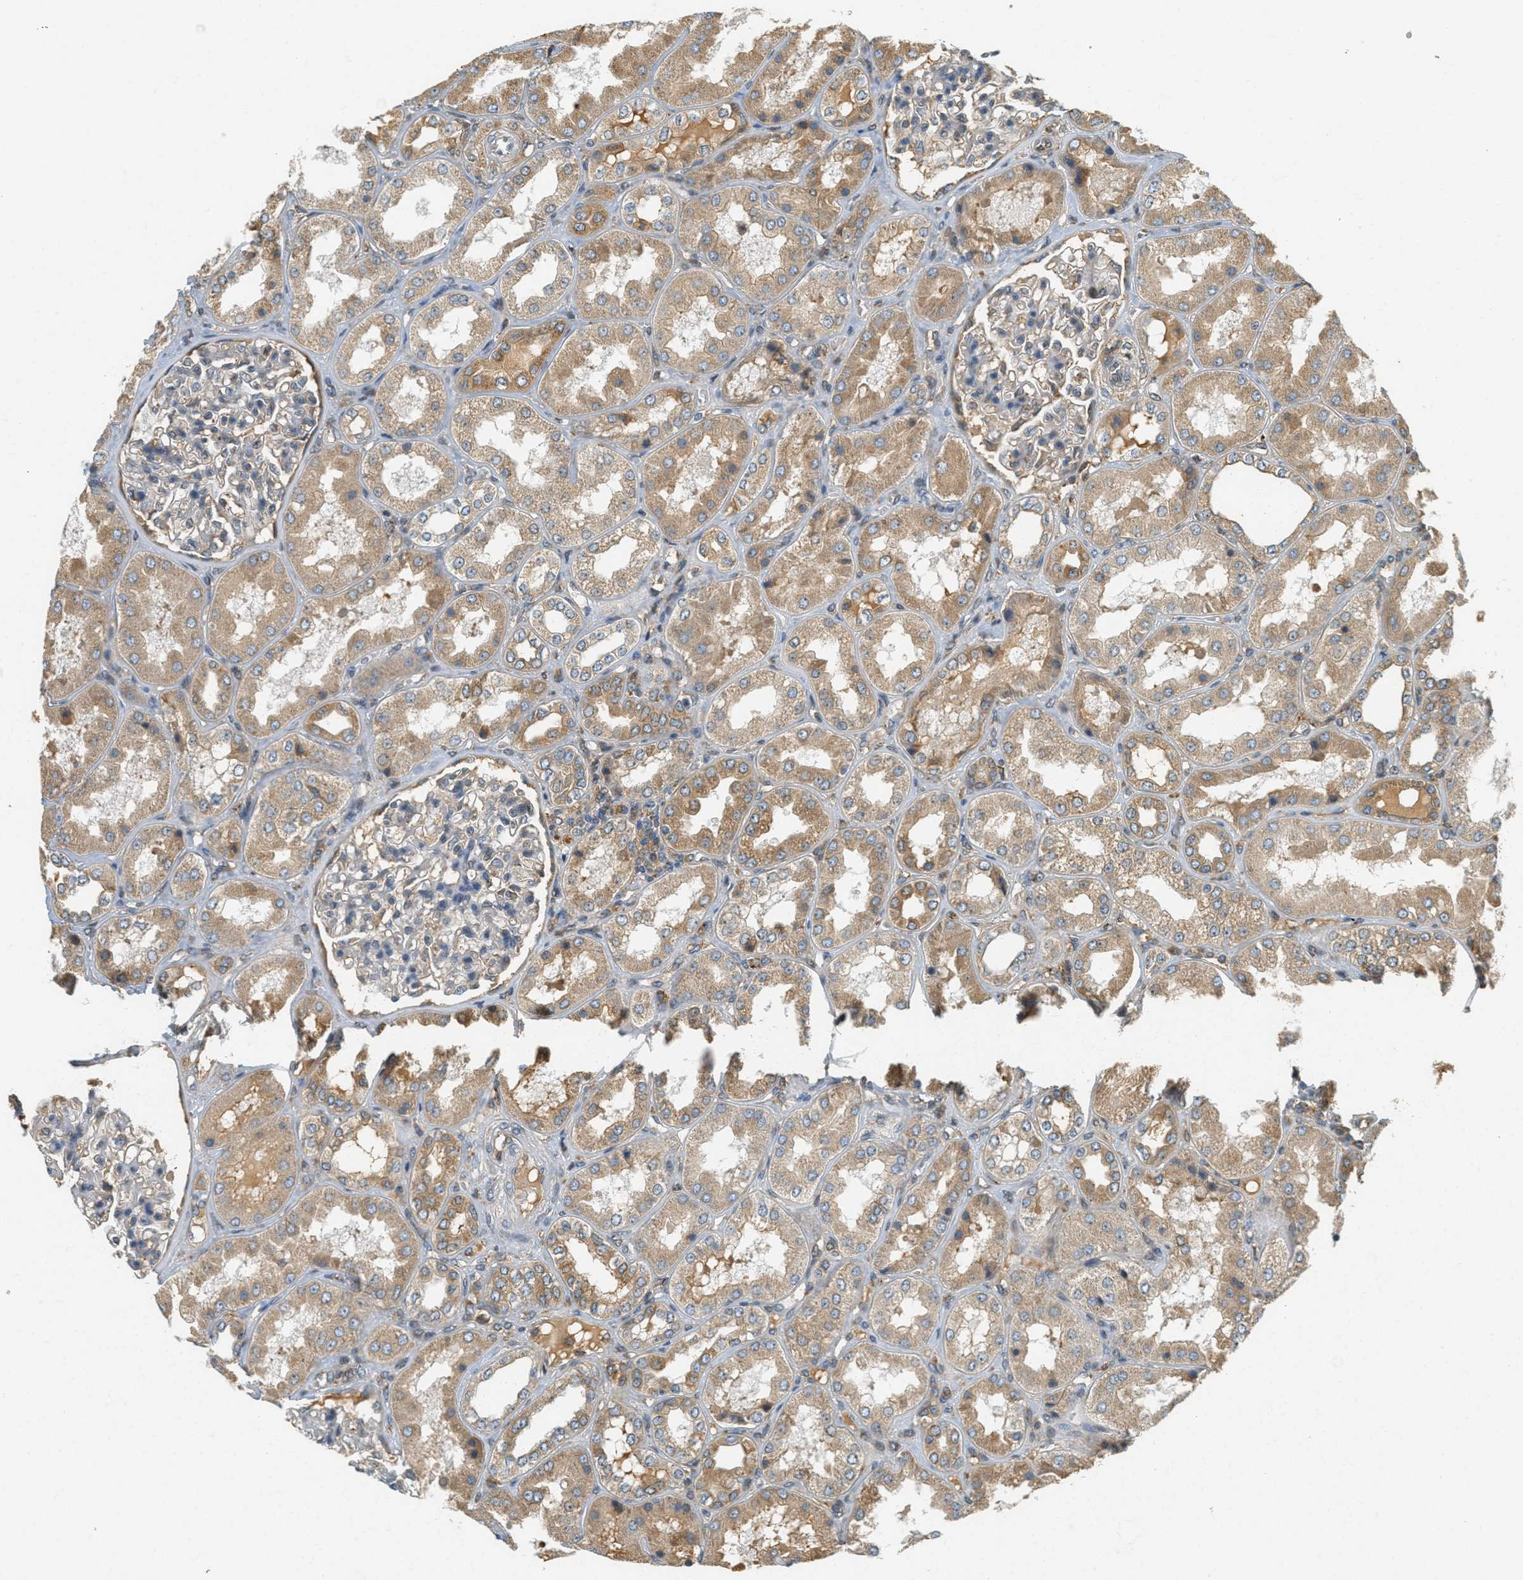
{"staining": {"intensity": "weak", "quantity": "<25%", "location": "cytoplasmic/membranous"}, "tissue": "kidney", "cell_type": "Cells in glomeruli", "image_type": "normal", "snomed": [{"axis": "morphology", "description": "Normal tissue, NOS"}, {"axis": "topography", "description": "Kidney"}], "caption": "Cells in glomeruli are negative for protein expression in normal human kidney. Brightfield microscopy of immunohistochemistry stained with DAB (brown) and hematoxylin (blue), captured at high magnification.", "gene": "PDK1", "patient": {"sex": "female", "age": 56}}